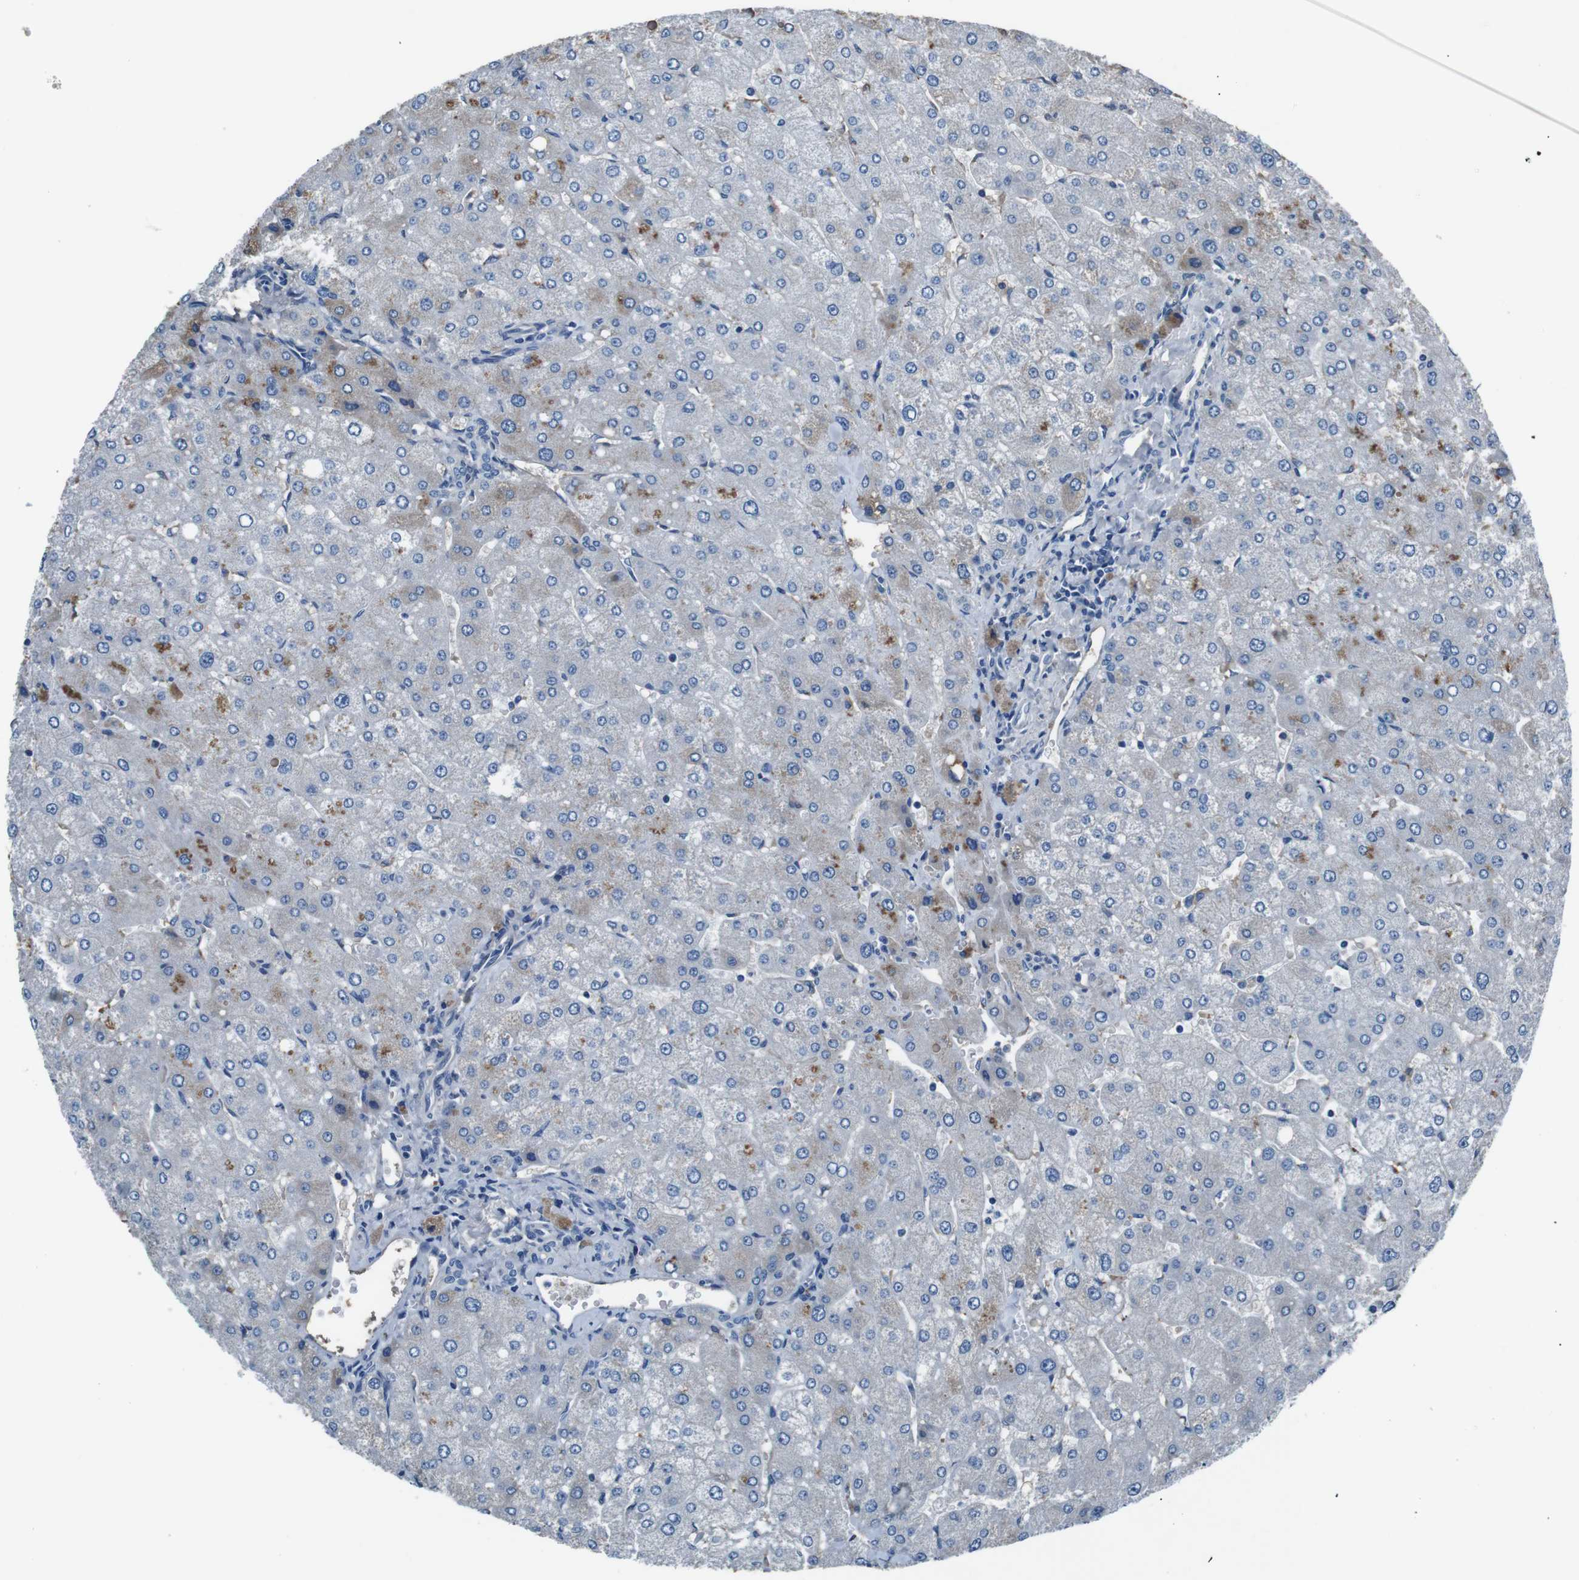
{"staining": {"intensity": "negative", "quantity": "none", "location": "none"}, "tissue": "liver", "cell_type": "Cholangiocytes", "image_type": "normal", "snomed": [{"axis": "morphology", "description": "Normal tissue, NOS"}, {"axis": "topography", "description": "Liver"}], "caption": "A high-resolution micrograph shows immunohistochemistry (IHC) staining of unremarkable liver, which shows no significant positivity in cholangiocytes. (Brightfield microscopy of DAB IHC at high magnification).", "gene": "LEP", "patient": {"sex": "male", "age": 55}}